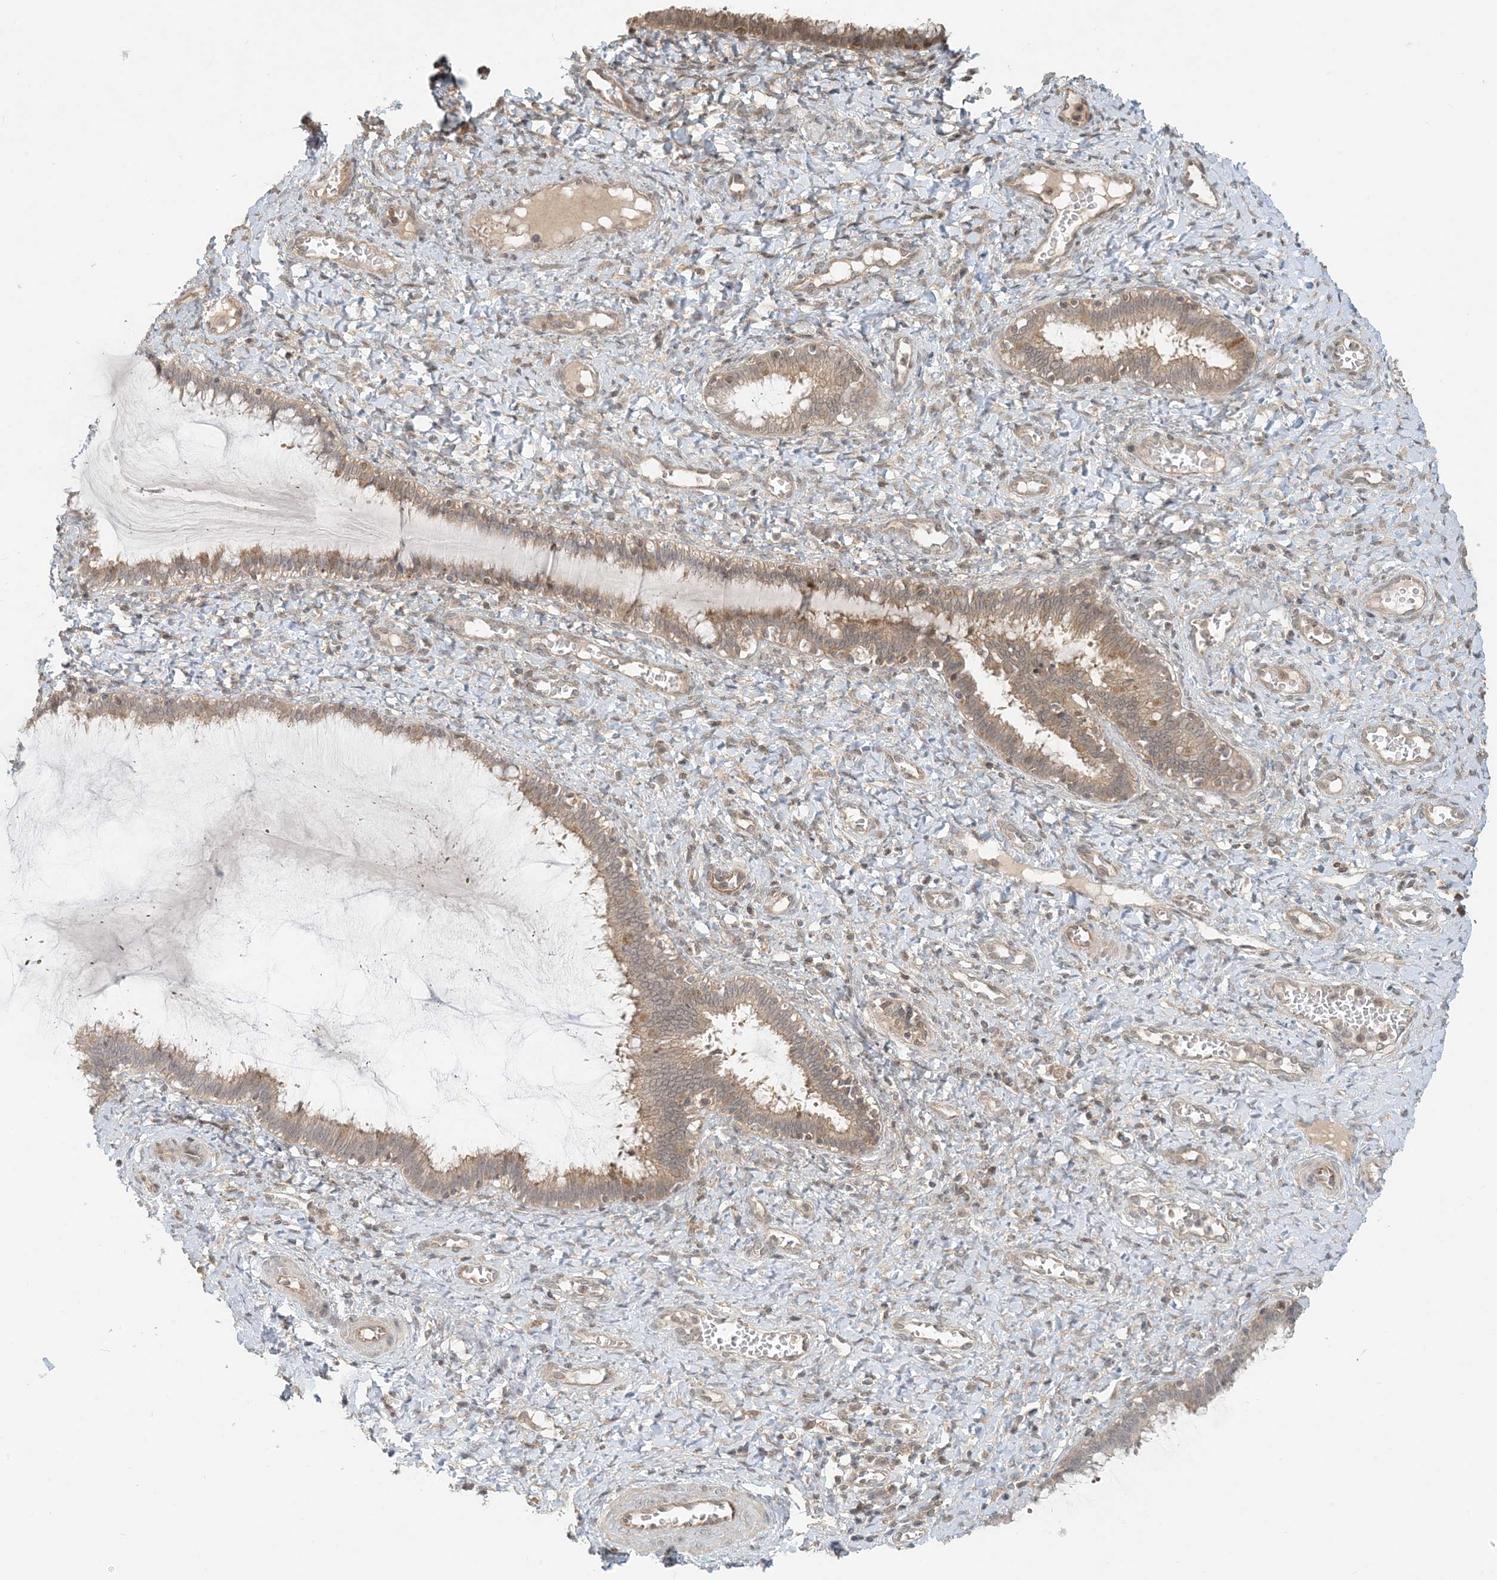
{"staining": {"intensity": "moderate", "quantity": "25%-75%", "location": "cytoplasmic/membranous"}, "tissue": "cervix", "cell_type": "Glandular cells", "image_type": "normal", "snomed": [{"axis": "morphology", "description": "Normal tissue, NOS"}, {"axis": "morphology", "description": "Adenocarcinoma, NOS"}, {"axis": "topography", "description": "Cervix"}], "caption": "A high-resolution histopathology image shows IHC staining of unremarkable cervix, which exhibits moderate cytoplasmic/membranous positivity in about 25%-75% of glandular cells.", "gene": "OBI1", "patient": {"sex": "female", "age": 29}}